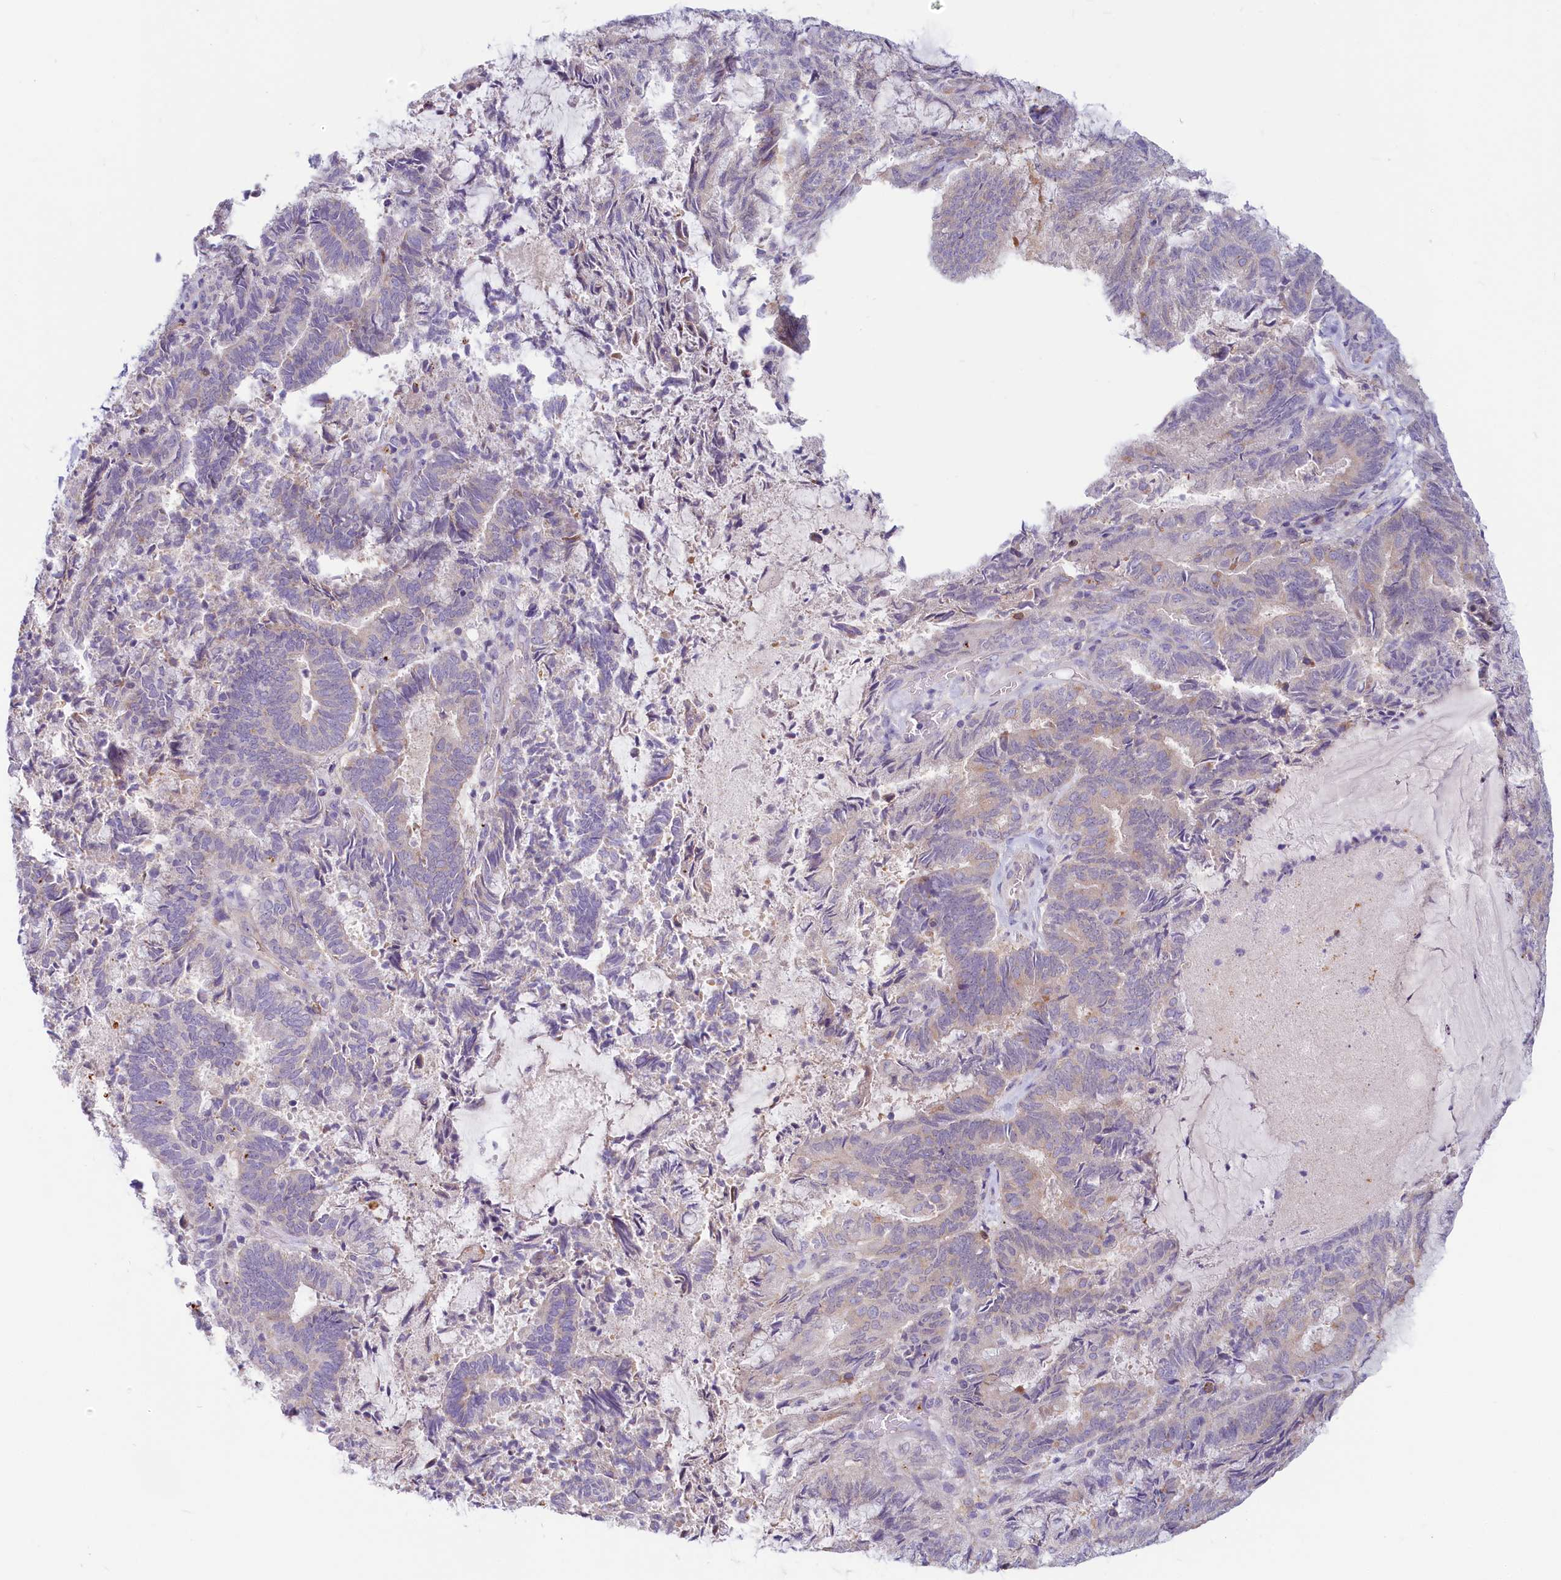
{"staining": {"intensity": "negative", "quantity": "none", "location": "none"}, "tissue": "endometrial cancer", "cell_type": "Tumor cells", "image_type": "cancer", "snomed": [{"axis": "morphology", "description": "Adenocarcinoma, NOS"}, {"axis": "topography", "description": "Endometrium"}], "caption": "A histopathology image of endometrial cancer stained for a protein displays no brown staining in tumor cells.", "gene": "LMOD3", "patient": {"sex": "female", "age": 80}}